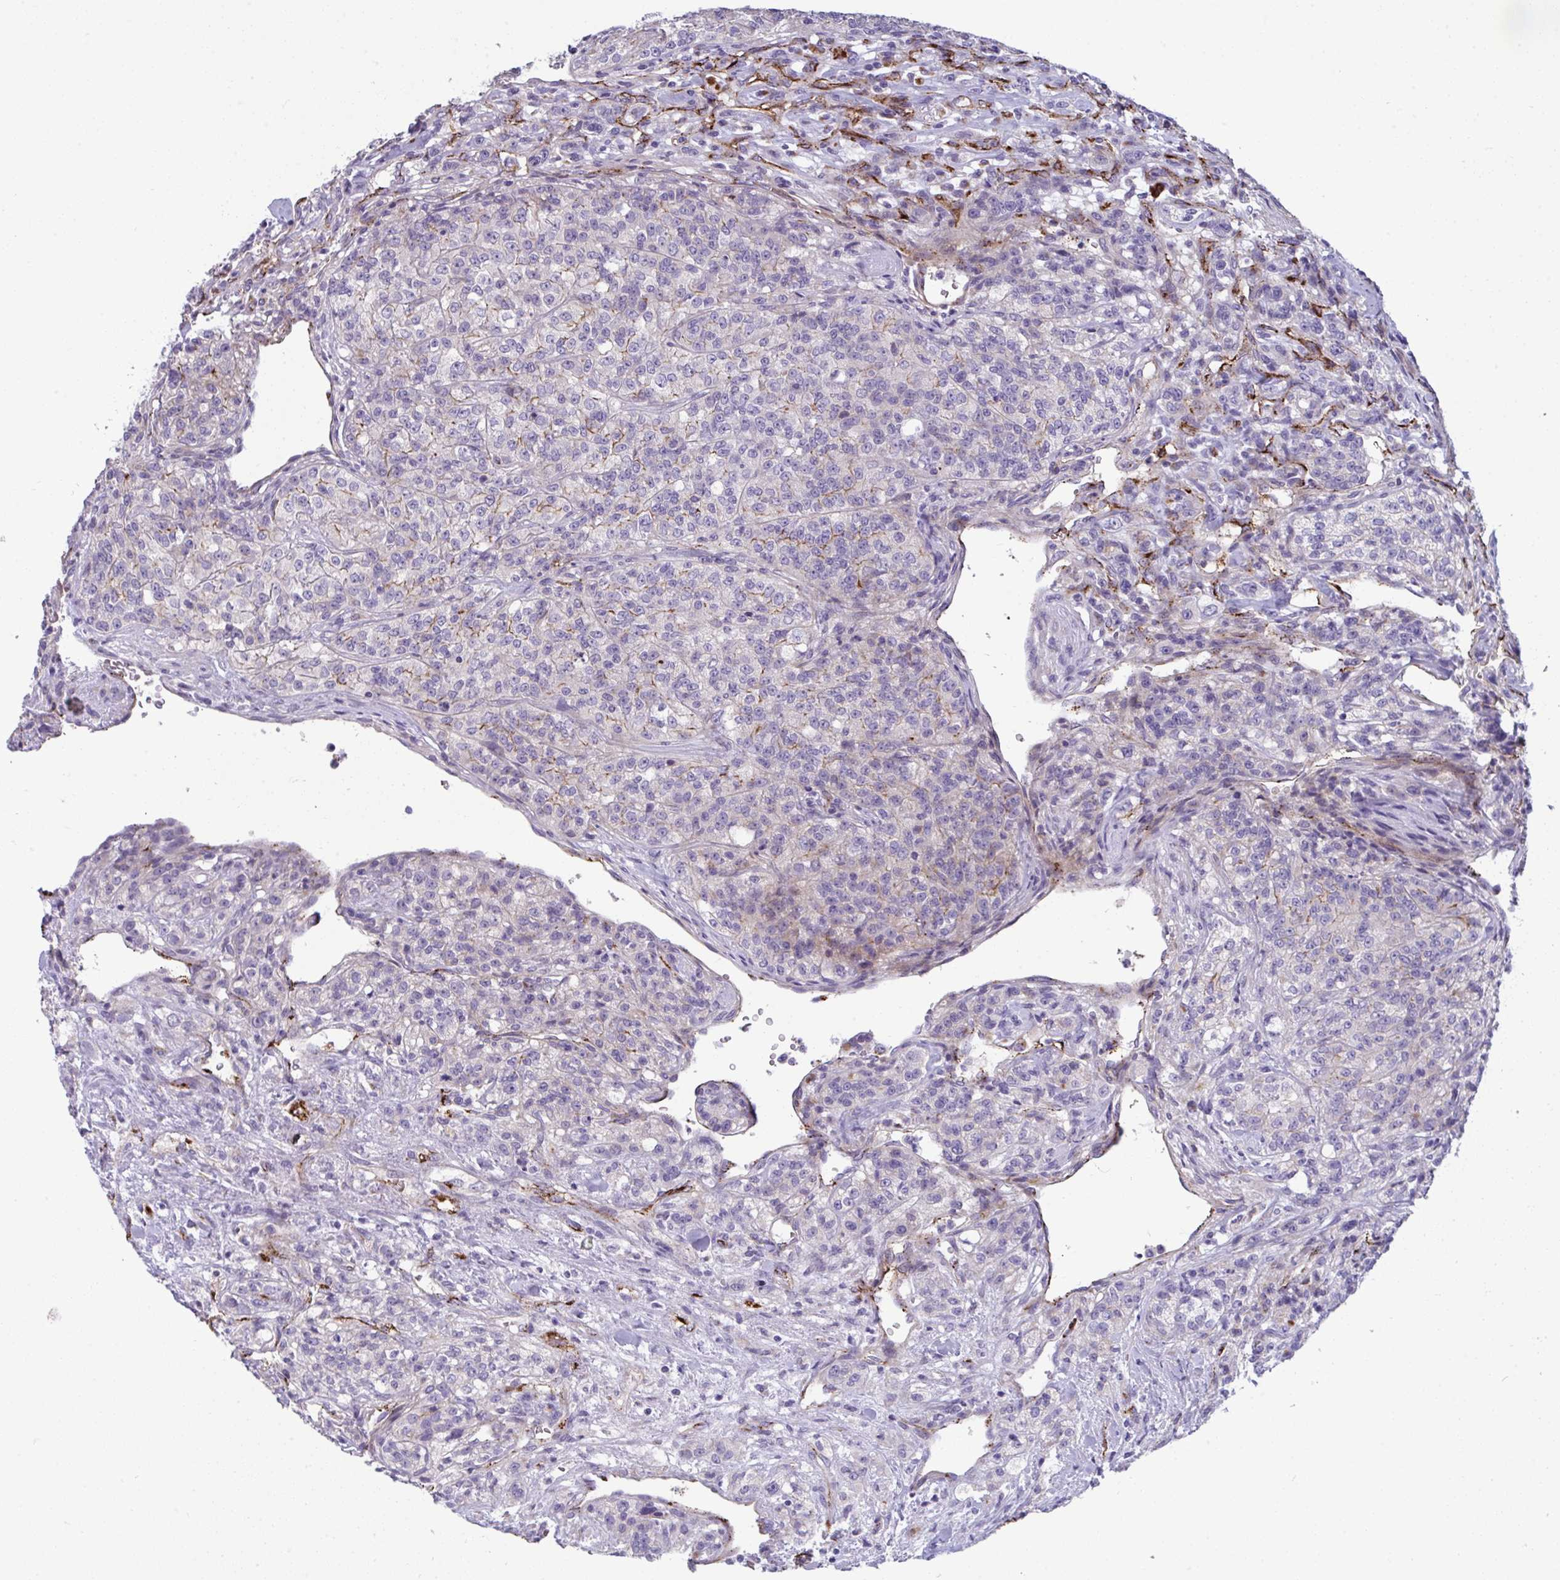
{"staining": {"intensity": "negative", "quantity": "none", "location": "none"}, "tissue": "renal cancer", "cell_type": "Tumor cells", "image_type": "cancer", "snomed": [{"axis": "morphology", "description": "Adenocarcinoma, NOS"}, {"axis": "topography", "description": "Kidney"}], "caption": "Renal cancer (adenocarcinoma) stained for a protein using IHC reveals no positivity tumor cells.", "gene": "TOR1AIP2", "patient": {"sex": "female", "age": 63}}